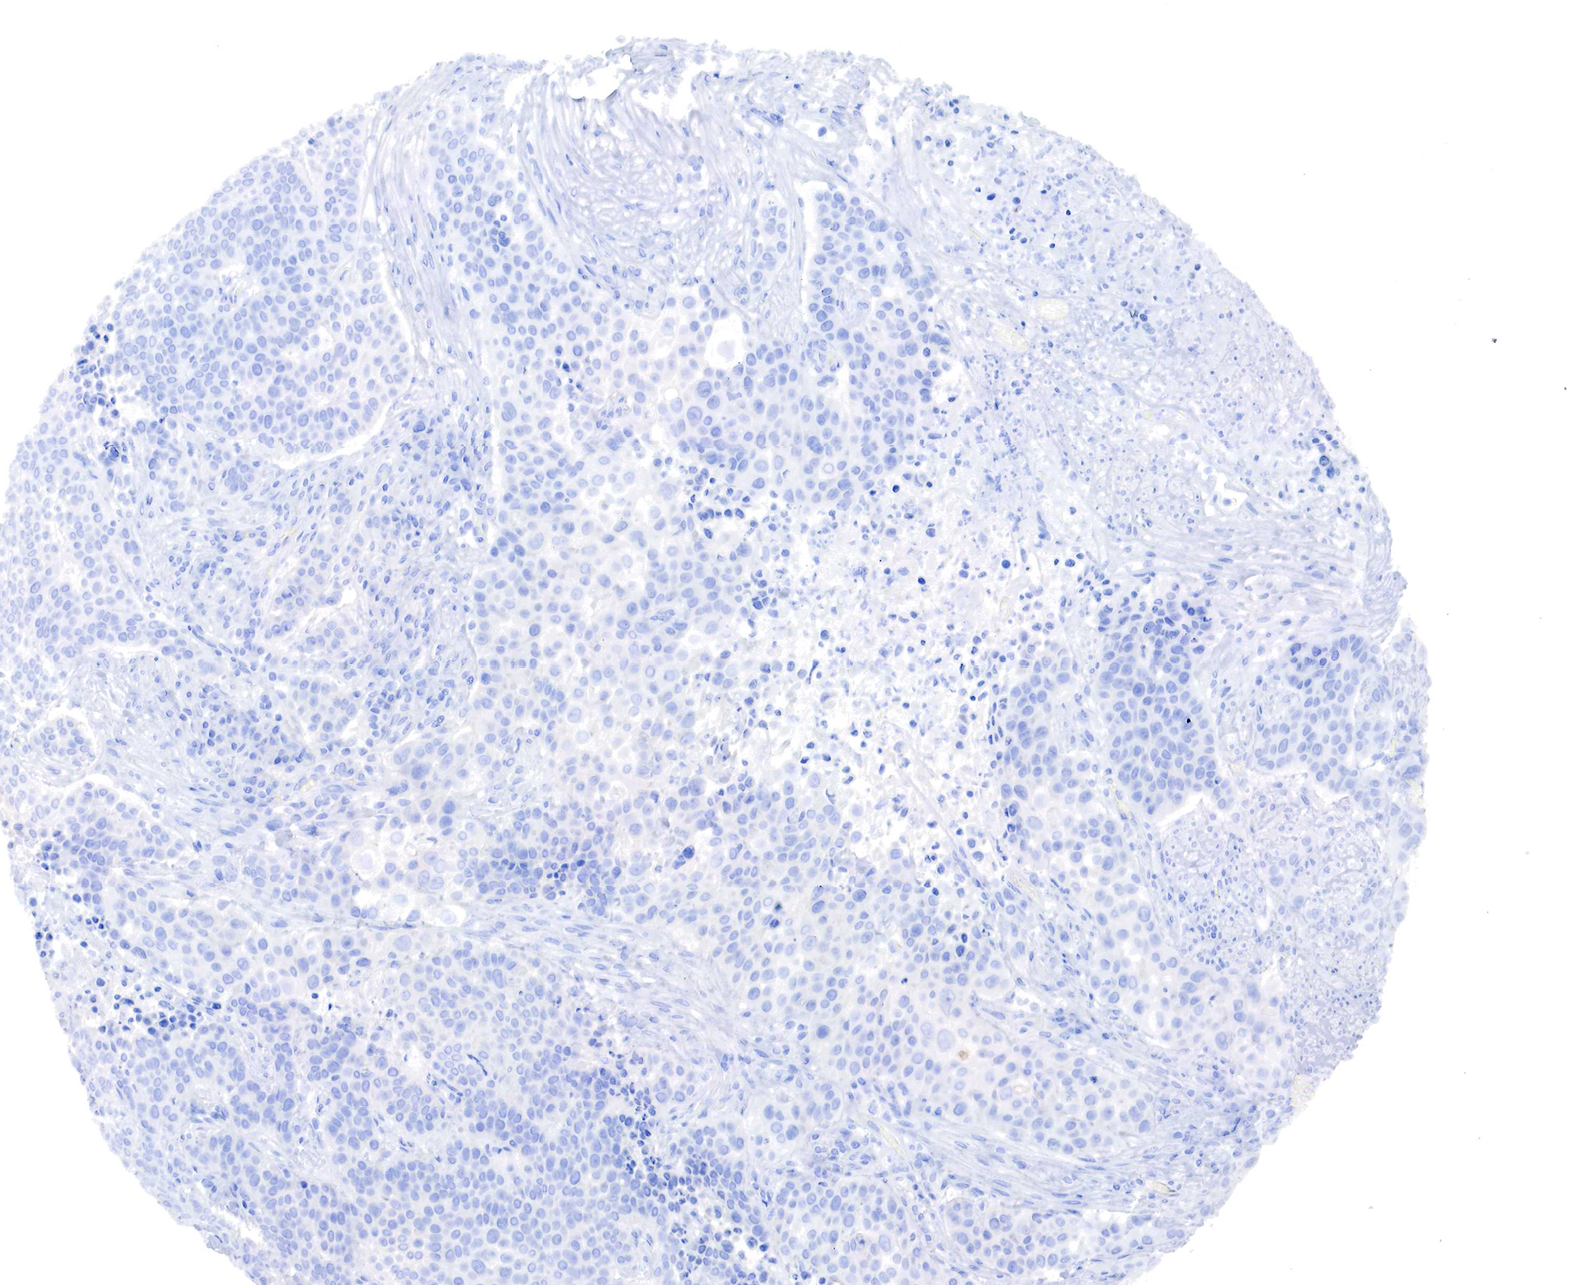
{"staining": {"intensity": "negative", "quantity": "none", "location": "none"}, "tissue": "urothelial cancer", "cell_type": "Tumor cells", "image_type": "cancer", "snomed": [{"axis": "morphology", "description": "Urothelial carcinoma, High grade"}, {"axis": "topography", "description": "Urinary bladder"}], "caption": "This is a image of immunohistochemistry staining of urothelial cancer, which shows no staining in tumor cells.", "gene": "RDX", "patient": {"sex": "male", "age": 74}}